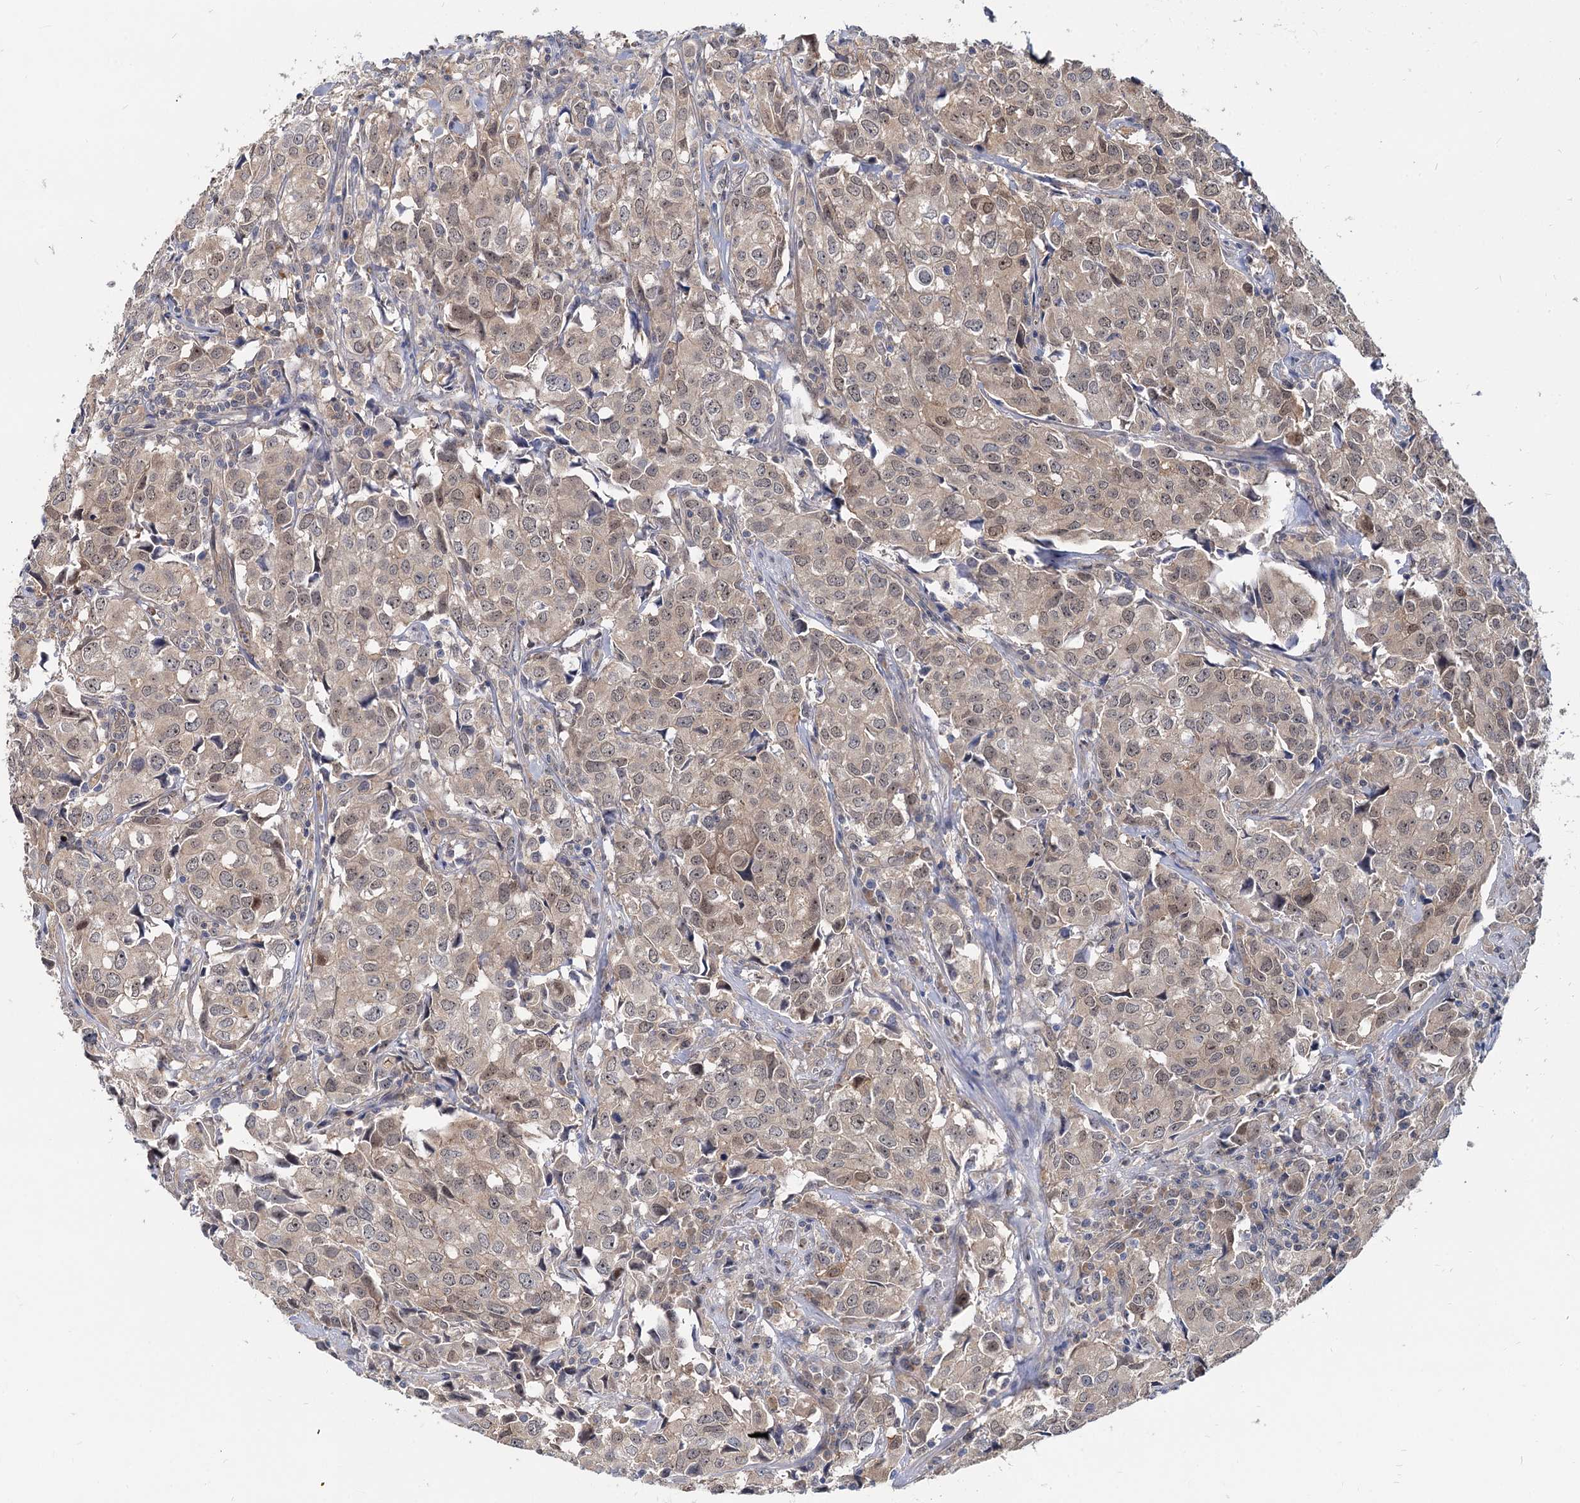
{"staining": {"intensity": "weak", "quantity": "<25%", "location": "cytoplasmic/membranous,nuclear"}, "tissue": "urothelial cancer", "cell_type": "Tumor cells", "image_type": "cancer", "snomed": [{"axis": "morphology", "description": "Urothelial carcinoma, High grade"}, {"axis": "topography", "description": "Urinary bladder"}], "caption": "DAB (3,3'-diaminobenzidine) immunohistochemical staining of high-grade urothelial carcinoma displays no significant staining in tumor cells. The staining was performed using DAB to visualize the protein expression in brown, while the nuclei were stained in blue with hematoxylin (Magnification: 20x).", "gene": "SNX15", "patient": {"sex": "female", "age": 75}}